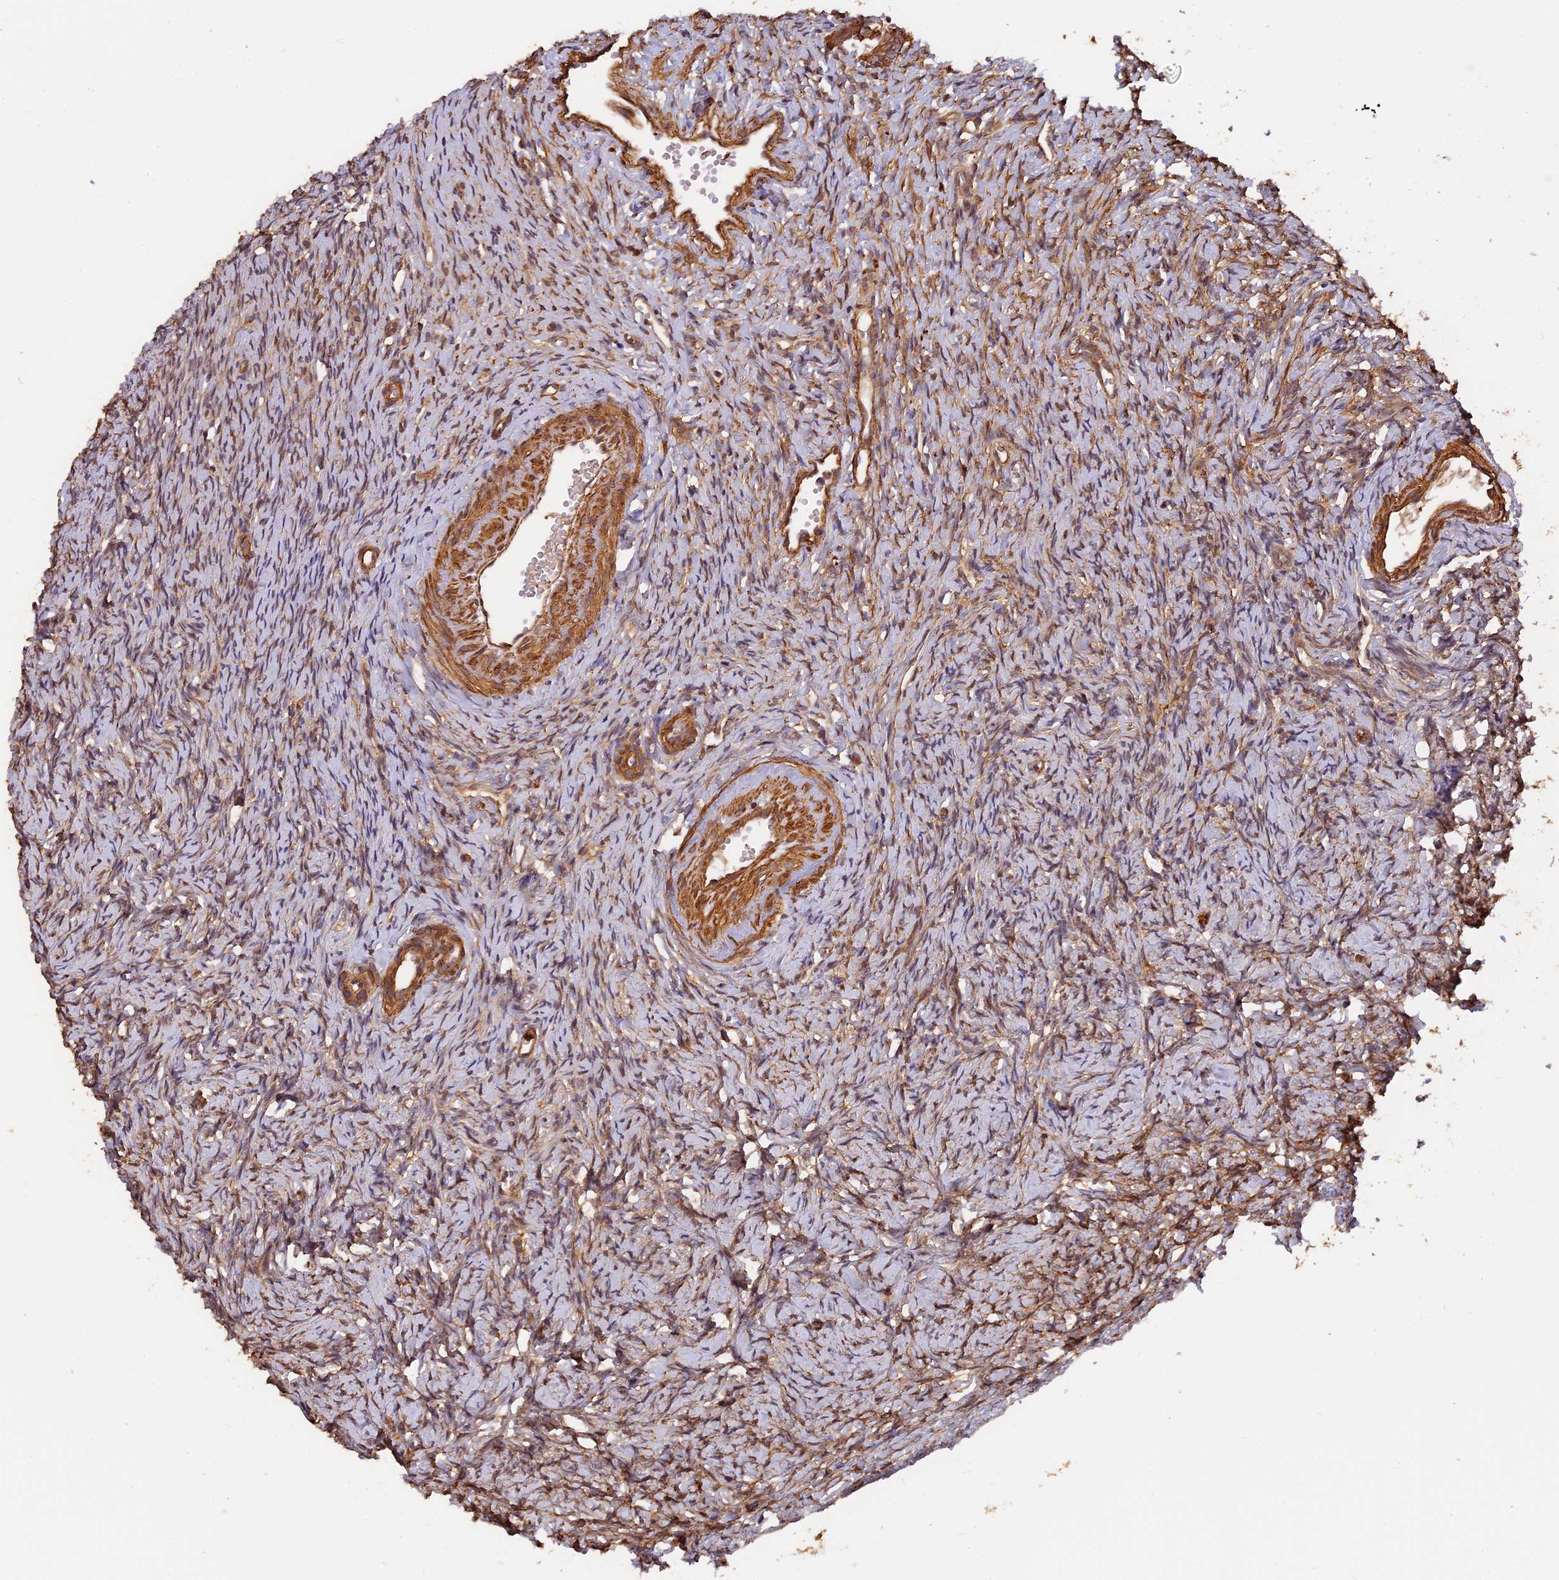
{"staining": {"intensity": "weak", "quantity": ">75%", "location": "cytoplasmic/membranous"}, "tissue": "ovary", "cell_type": "Ovarian stroma cells", "image_type": "normal", "snomed": [{"axis": "morphology", "description": "Normal tissue, NOS"}, {"axis": "topography", "description": "Ovary"}], "caption": "An image of ovary stained for a protein reveals weak cytoplasmic/membranous brown staining in ovarian stroma cells.", "gene": "MMP15", "patient": {"sex": "female", "age": 51}}